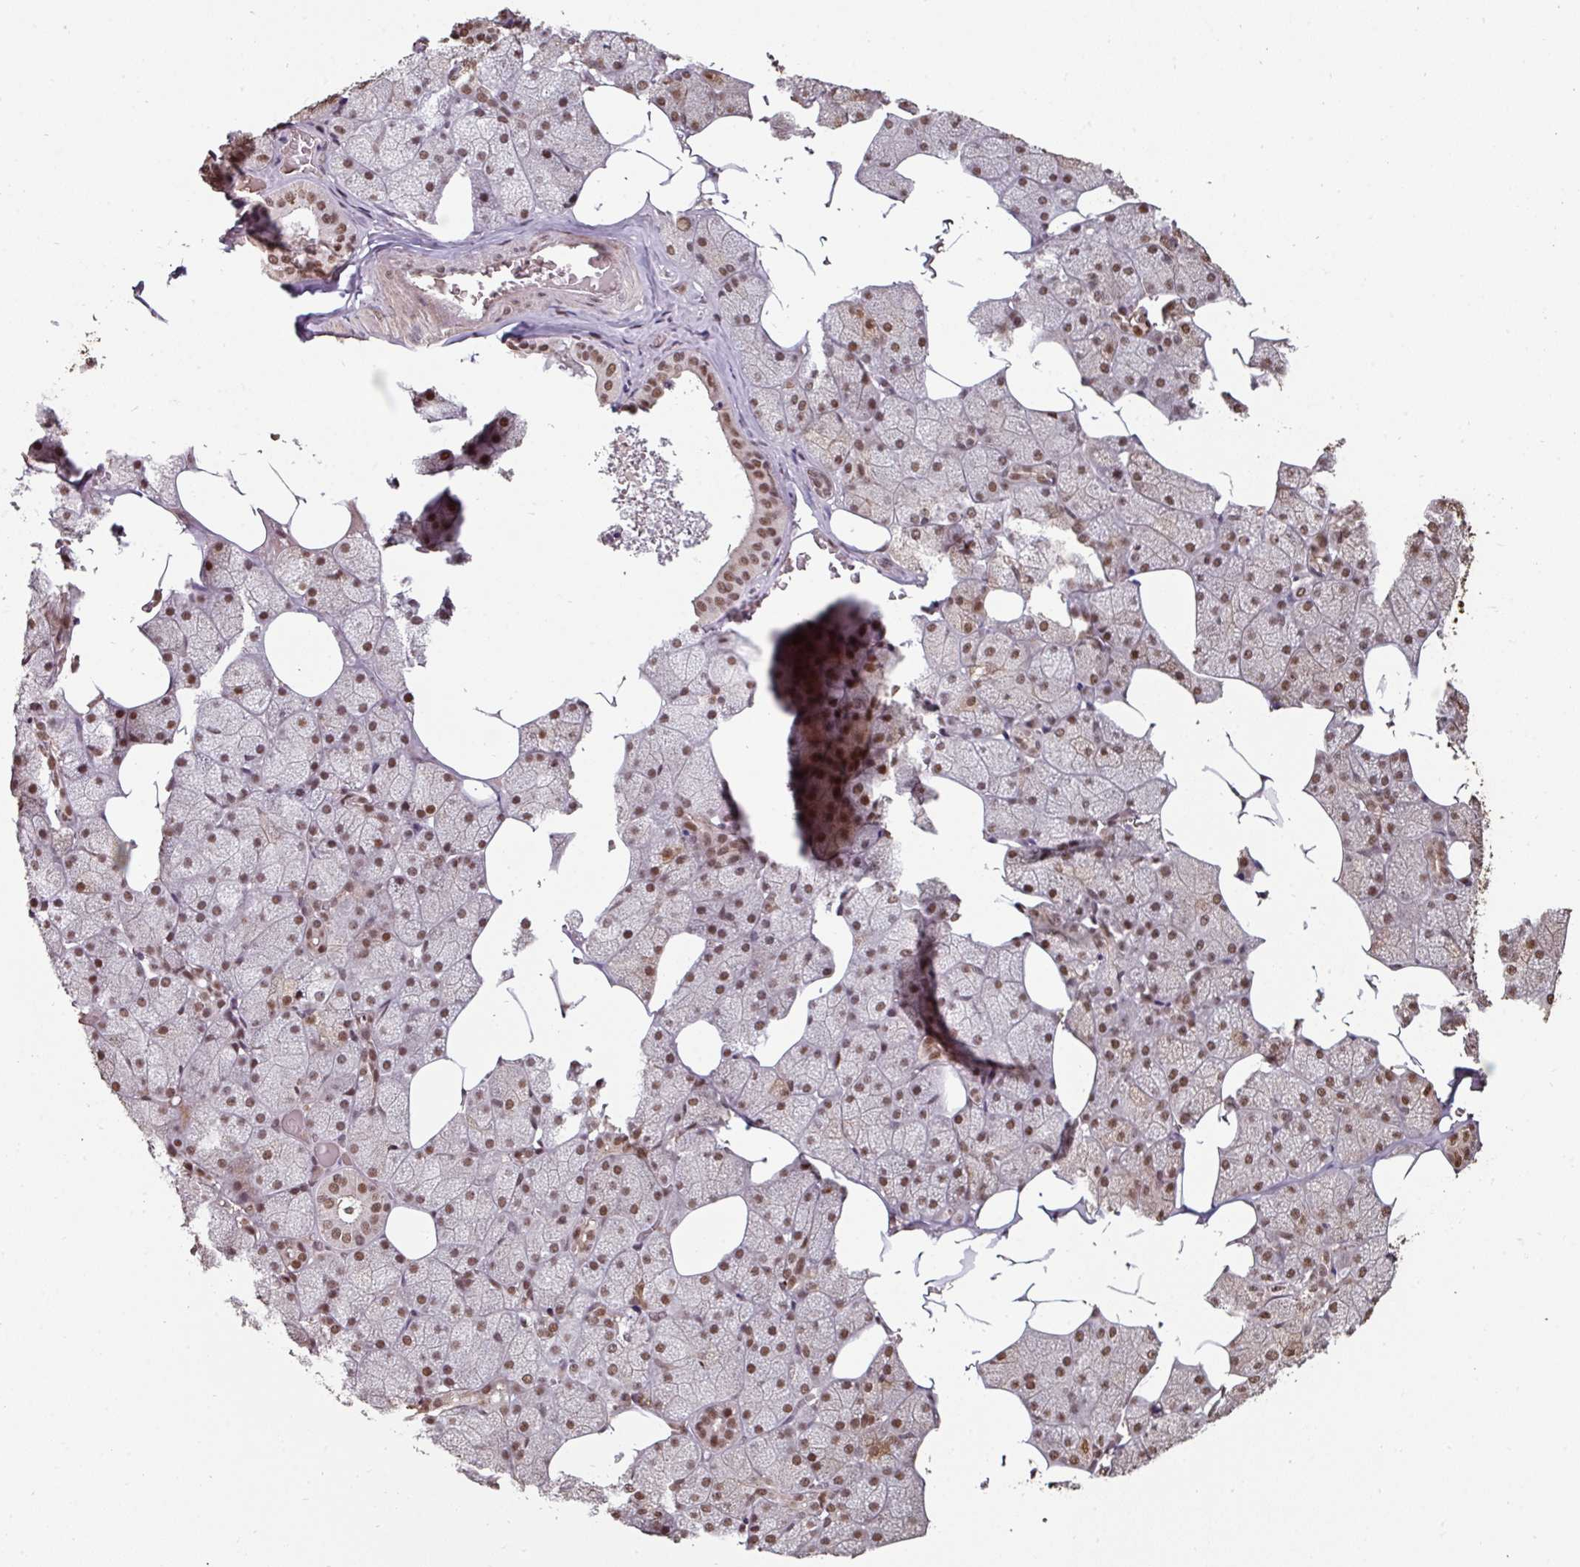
{"staining": {"intensity": "strong", "quantity": ">75%", "location": "cytoplasmic/membranous,nuclear"}, "tissue": "salivary gland", "cell_type": "Glandular cells", "image_type": "normal", "snomed": [{"axis": "morphology", "description": "Normal tissue, NOS"}, {"axis": "topography", "description": "Salivary gland"}, {"axis": "topography", "description": "Peripheral nerve tissue"}], "caption": "Immunohistochemical staining of benign human salivary gland shows >75% levels of strong cytoplasmic/membranous,nuclear protein expression in about >75% of glandular cells. (Brightfield microscopy of DAB IHC at high magnification).", "gene": "POLD1", "patient": {"sex": "male", "age": 38}}